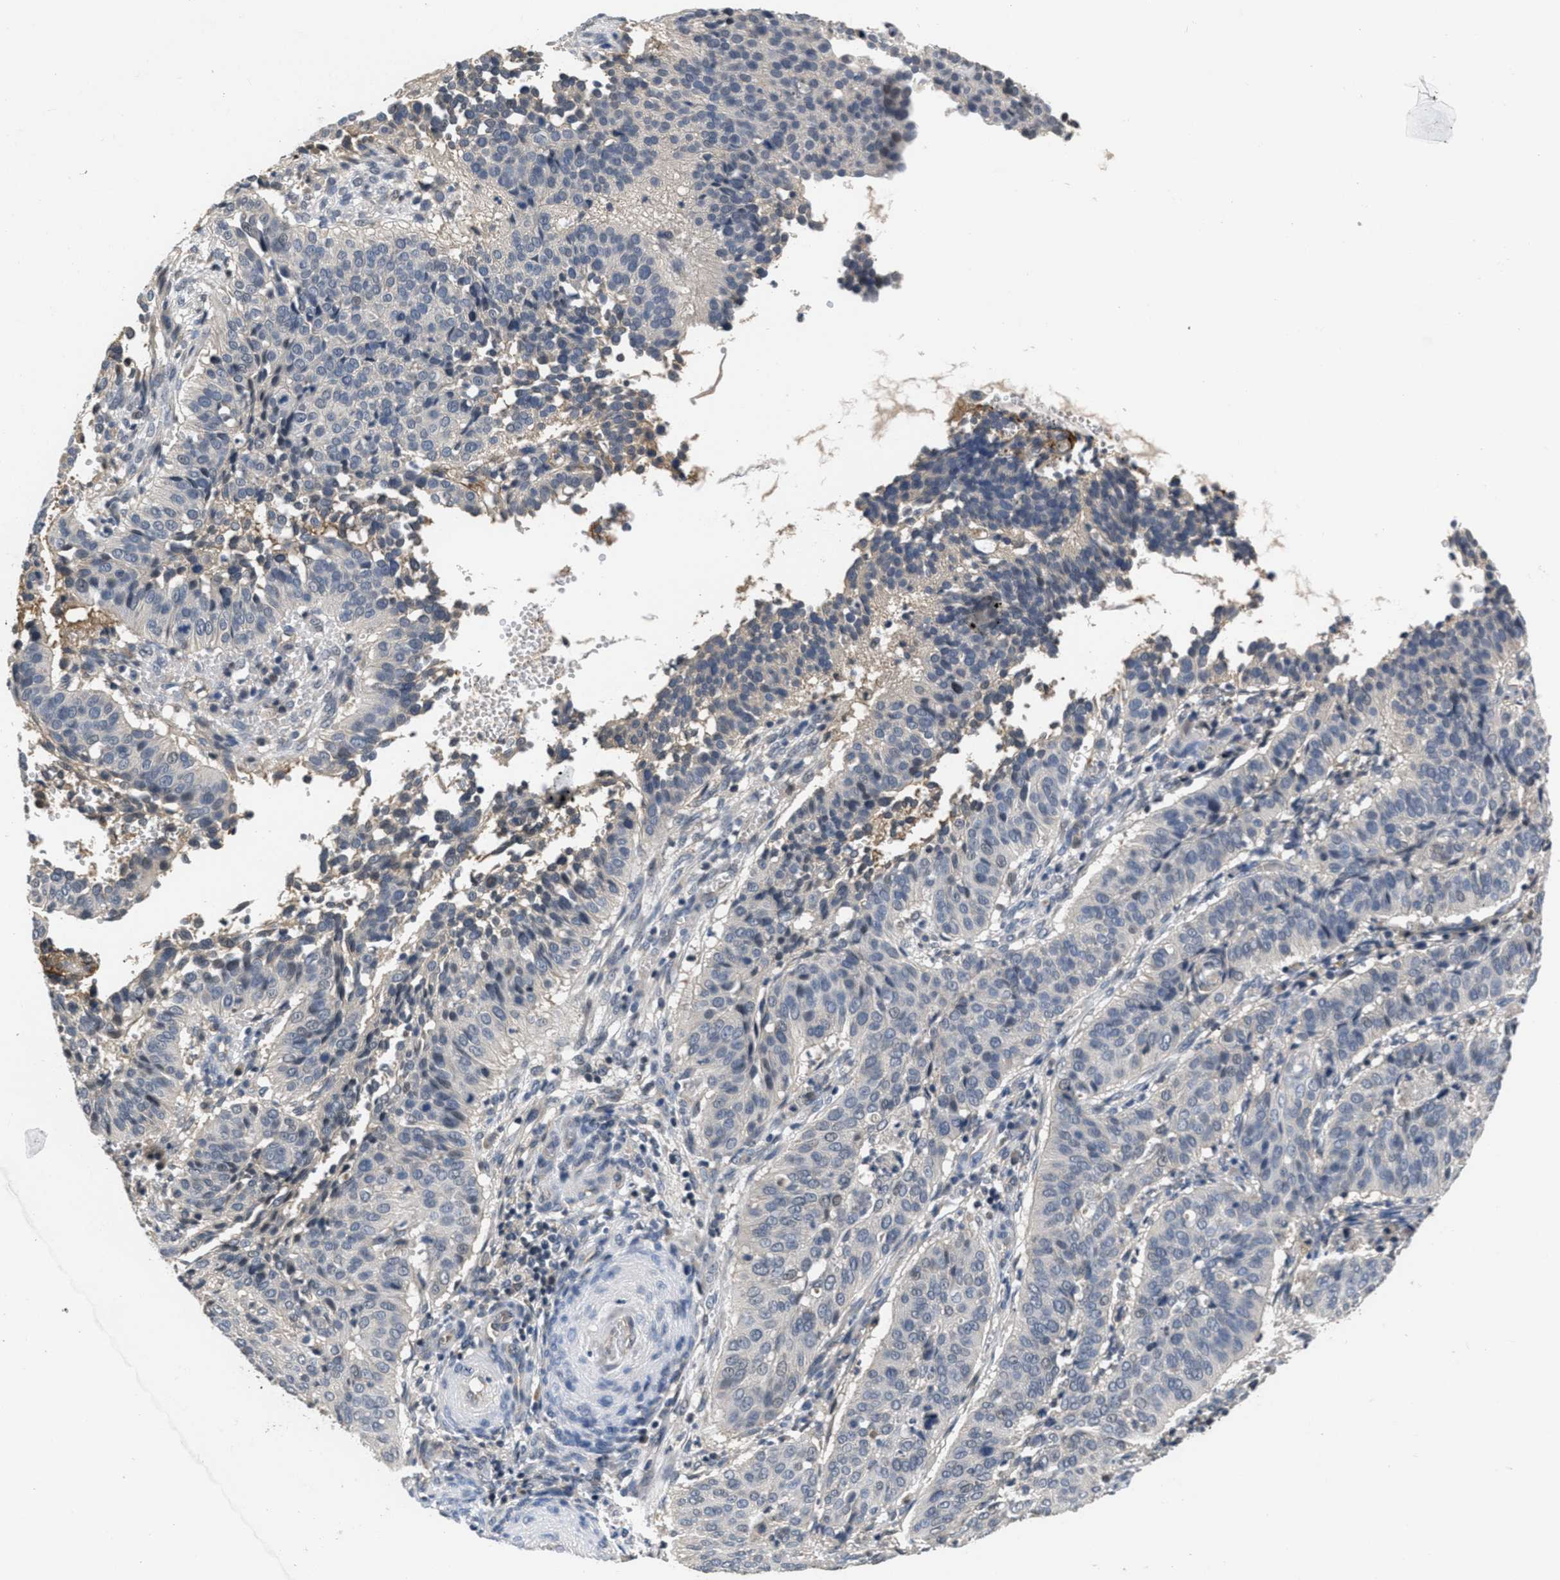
{"staining": {"intensity": "negative", "quantity": "none", "location": "none"}, "tissue": "cervical cancer", "cell_type": "Tumor cells", "image_type": "cancer", "snomed": [{"axis": "morphology", "description": "Normal tissue, NOS"}, {"axis": "morphology", "description": "Squamous cell carcinoma, NOS"}, {"axis": "topography", "description": "Cervix"}], "caption": "Immunohistochemistry (IHC) photomicrograph of cervical squamous cell carcinoma stained for a protein (brown), which reveals no expression in tumor cells.", "gene": "ANGPT1", "patient": {"sex": "female", "age": 39}}